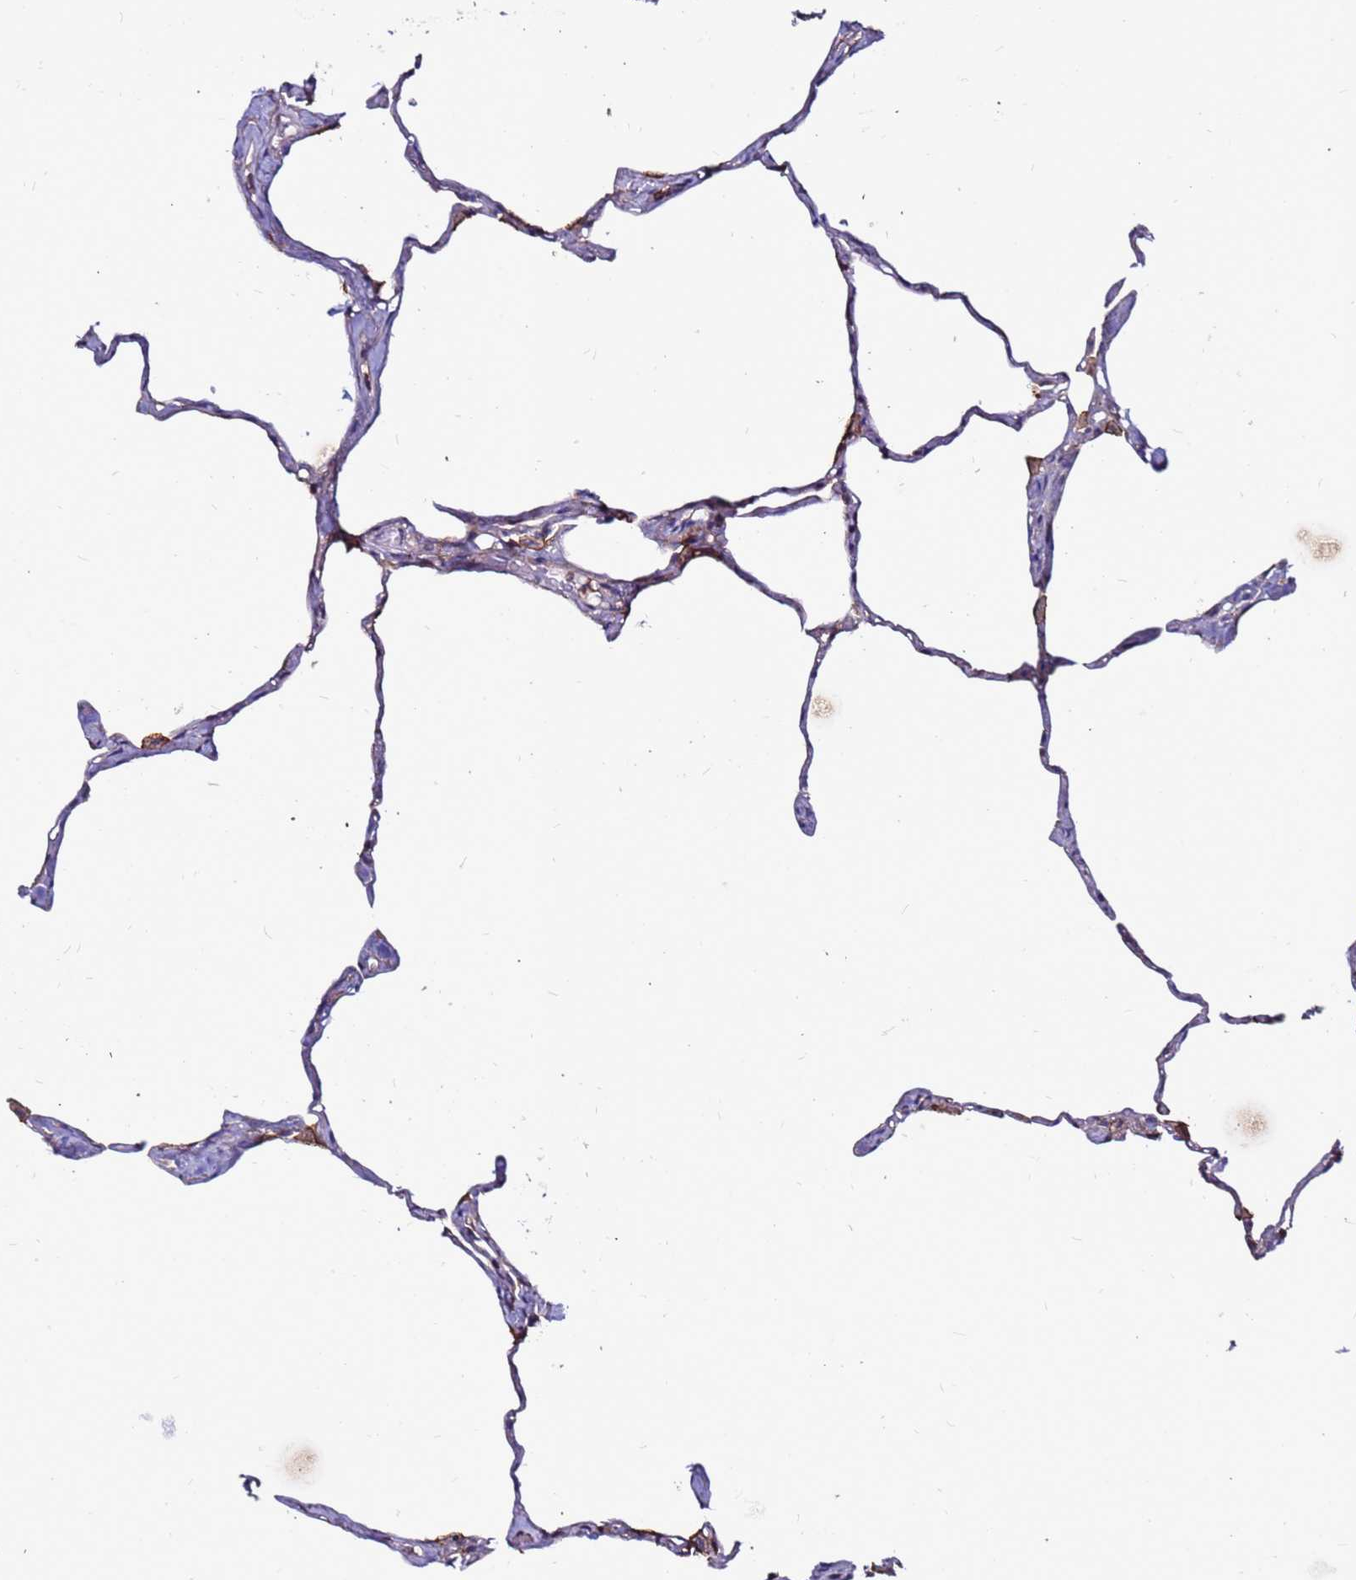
{"staining": {"intensity": "weak", "quantity": "25%-75%", "location": "cytoplasmic/membranous"}, "tissue": "lung", "cell_type": "Alveolar cells", "image_type": "normal", "snomed": [{"axis": "morphology", "description": "Normal tissue, NOS"}, {"axis": "topography", "description": "Lung"}], "caption": "Protein expression analysis of unremarkable lung shows weak cytoplasmic/membranous positivity in approximately 25%-75% of alveolar cells. The protein of interest is shown in brown color, while the nuclei are stained blue.", "gene": "NRN1L", "patient": {"sex": "male", "age": 65}}